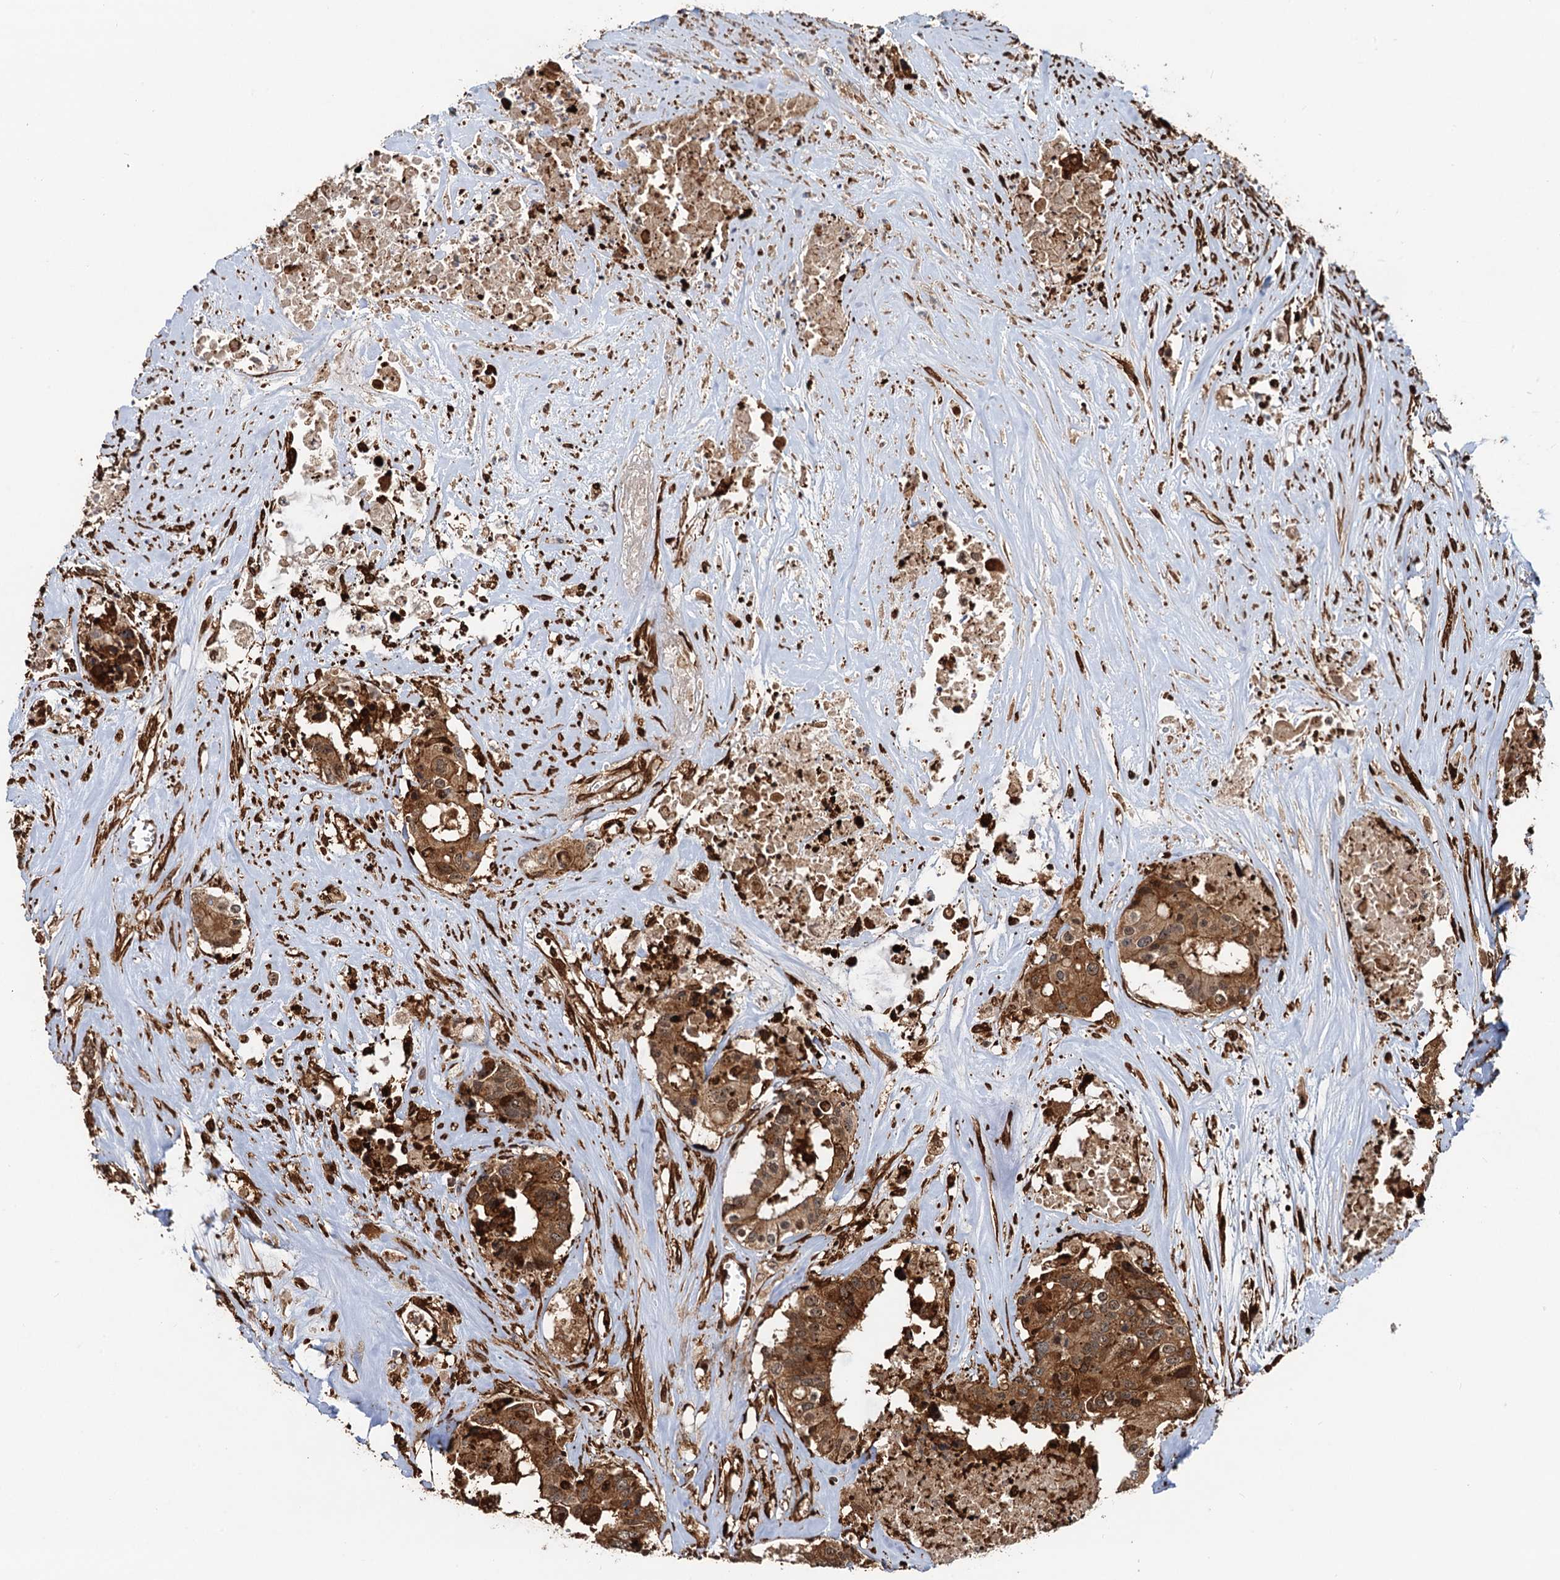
{"staining": {"intensity": "strong", "quantity": ">75%", "location": "cytoplasmic/membranous"}, "tissue": "colorectal cancer", "cell_type": "Tumor cells", "image_type": "cancer", "snomed": [{"axis": "morphology", "description": "Adenocarcinoma, NOS"}, {"axis": "topography", "description": "Colon"}], "caption": "Protein staining of adenocarcinoma (colorectal) tissue shows strong cytoplasmic/membranous expression in about >75% of tumor cells.", "gene": "SNRNP25", "patient": {"sex": "male", "age": 77}}